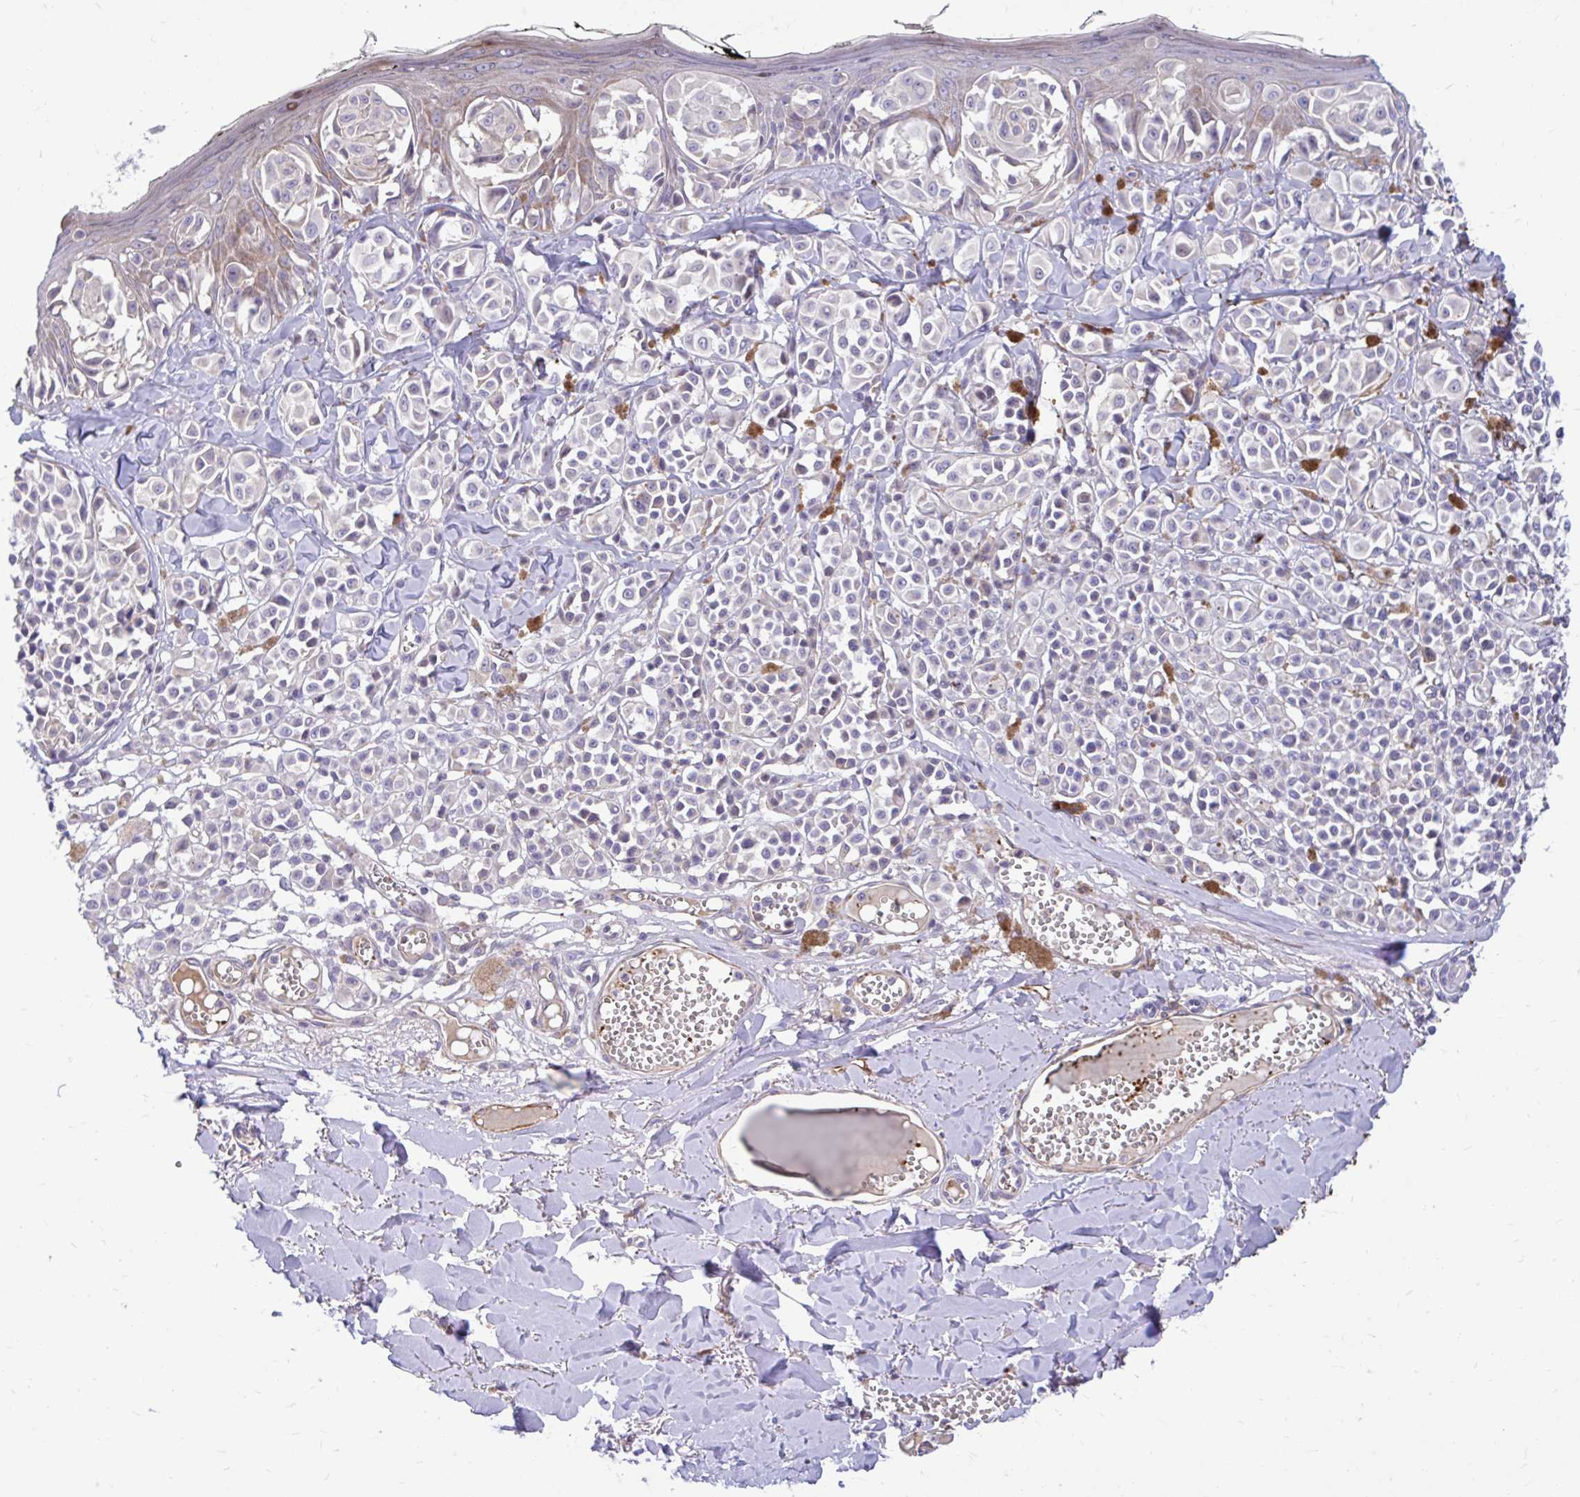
{"staining": {"intensity": "negative", "quantity": "none", "location": "none"}, "tissue": "melanoma", "cell_type": "Tumor cells", "image_type": "cancer", "snomed": [{"axis": "morphology", "description": "Malignant melanoma, NOS"}, {"axis": "topography", "description": "Skin"}], "caption": "Immunohistochemistry photomicrograph of melanoma stained for a protein (brown), which demonstrates no expression in tumor cells.", "gene": "ESPNL", "patient": {"sex": "female", "age": 43}}